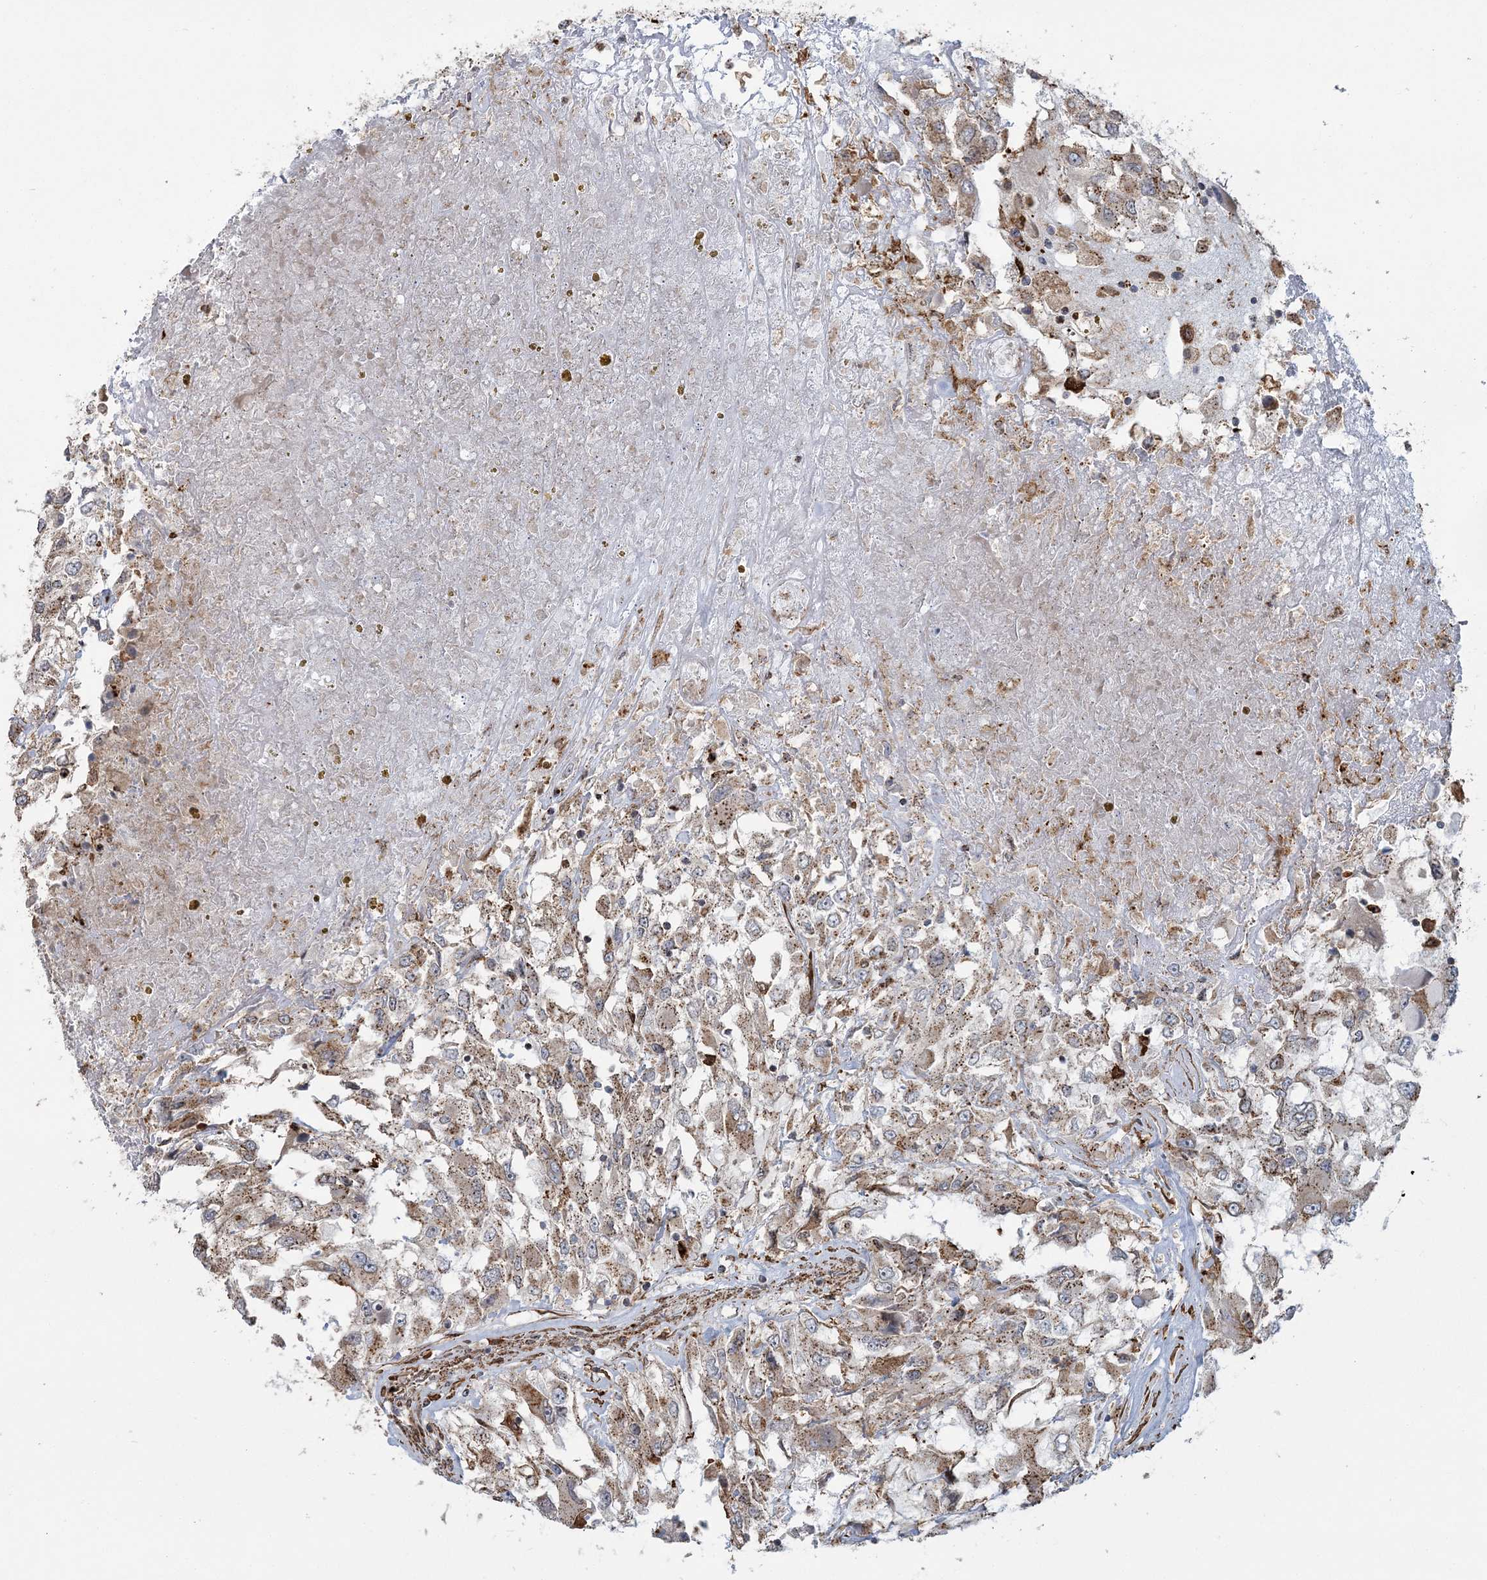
{"staining": {"intensity": "moderate", "quantity": ">75%", "location": "cytoplasmic/membranous"}, "tissue": "renal cancer", "cell_type": "Tumor cells", "image_type": "cancer", "snomed": [{"axis": "morphology", "description": "Adenocarcinoma, NOS"}, {"axis": "topography", "description": "Kidney"}], "caption": "An immunohistochemistry image of tumor tissue is shown. Protein staining in brown highlights moderate cytoplasmic/membranous positivity in renal cancer (adenocarcinoma) within tumor cells.", "gene": "TRAF3IP2", "patient": {"sex": "female", "age": 52}}